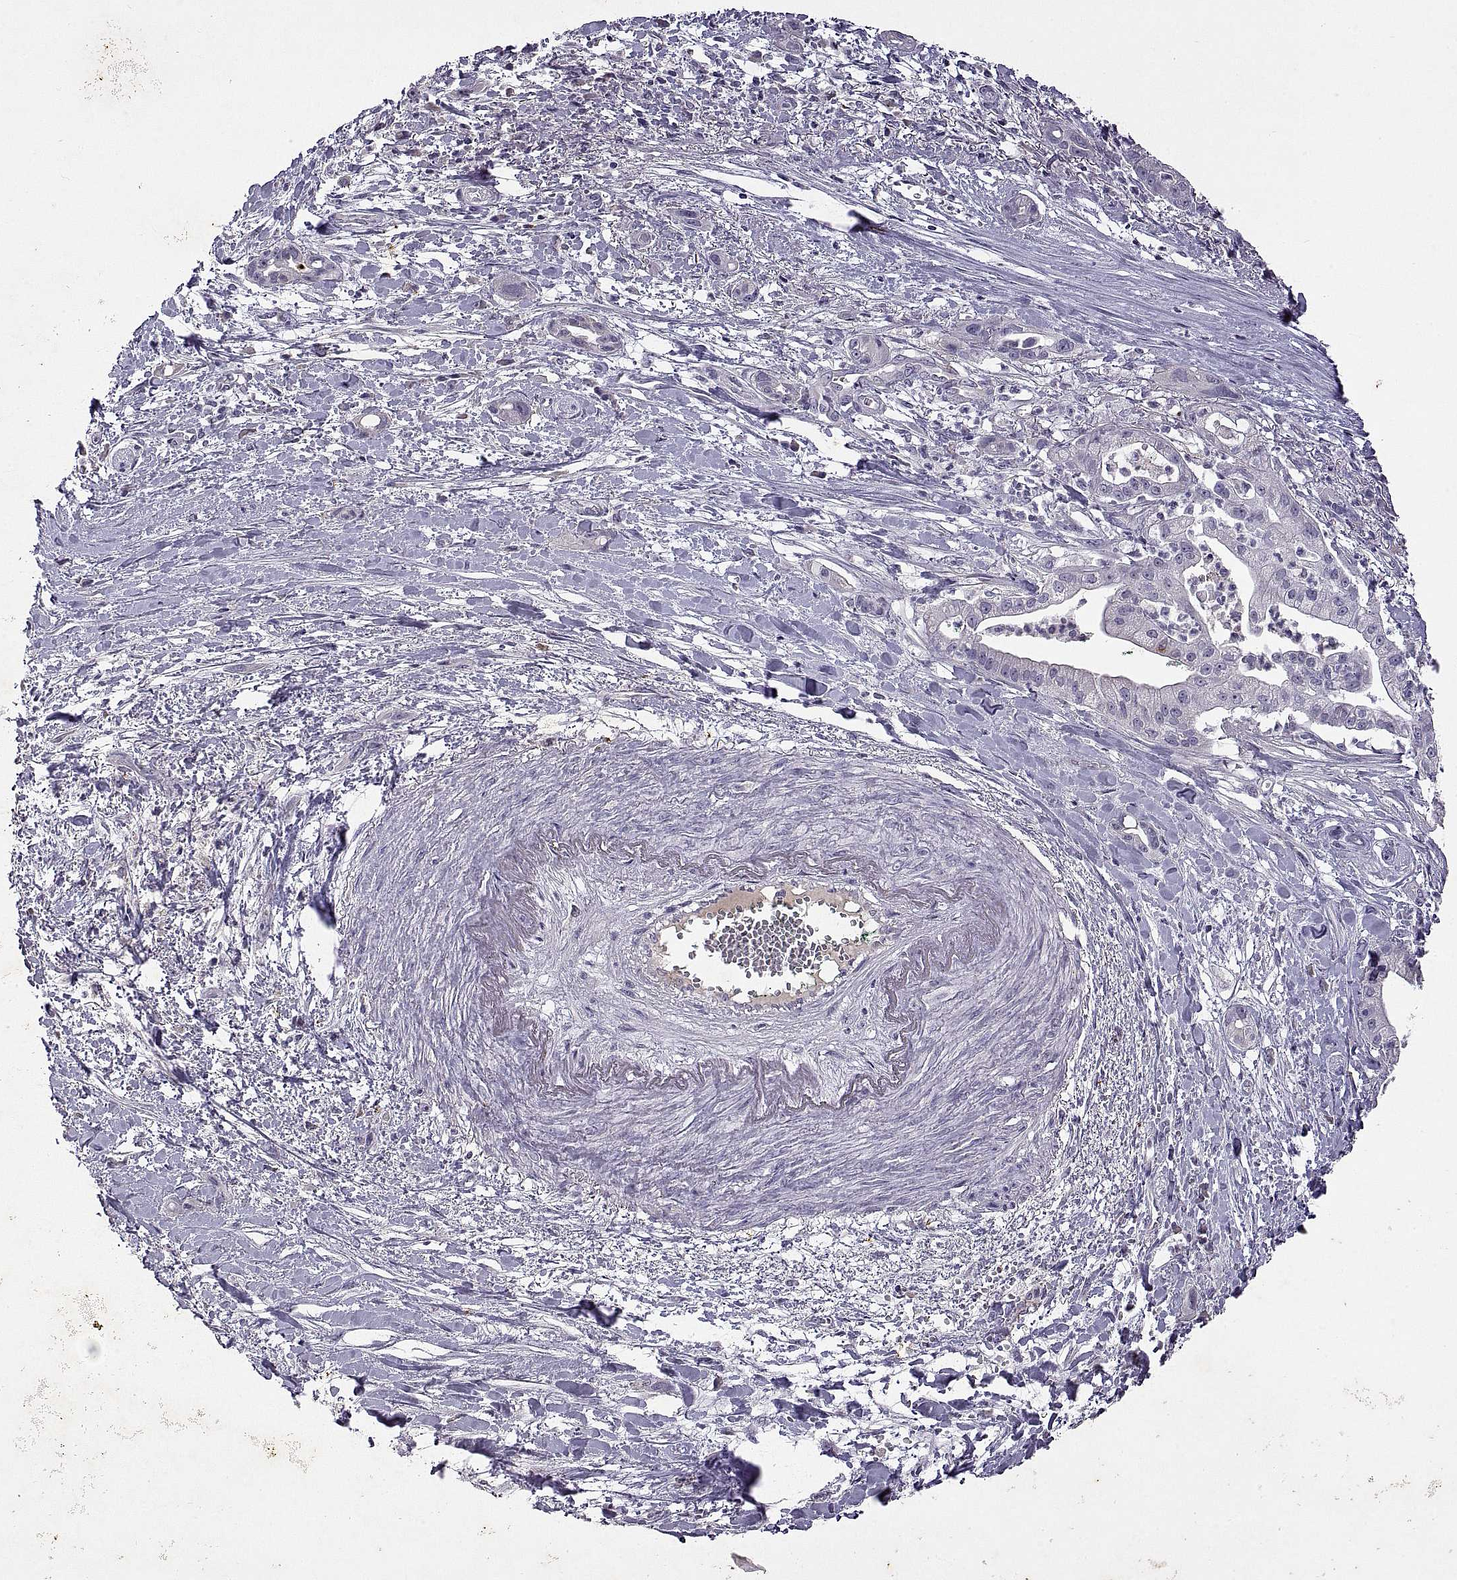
{"staining": {"intensity": "negative", "quantity": "none", "location": "none"}, "tissue": "pancreatic cancer", "cell_type": "Tumor cells", "image_type": "cancer", "snomed": [{"axis": "morphology", "description": "Normal tissue, NOS"}, {"axis": "morphology", "description": "Adenocarcinoma, NOS"}, {"axis": "topography", "description": "Lymph node"}, {"axis": "topography", "description": "Pancreas"}], "caption": "IHC histopathology image of neoplastic tissue: human pancreatic cancer (adenocarcinoma) stained with DAB exhibits no significant protein positivity in tumor cells.", "gene": "DEFB136", "patient": {"sex": "female", "age": 58}}